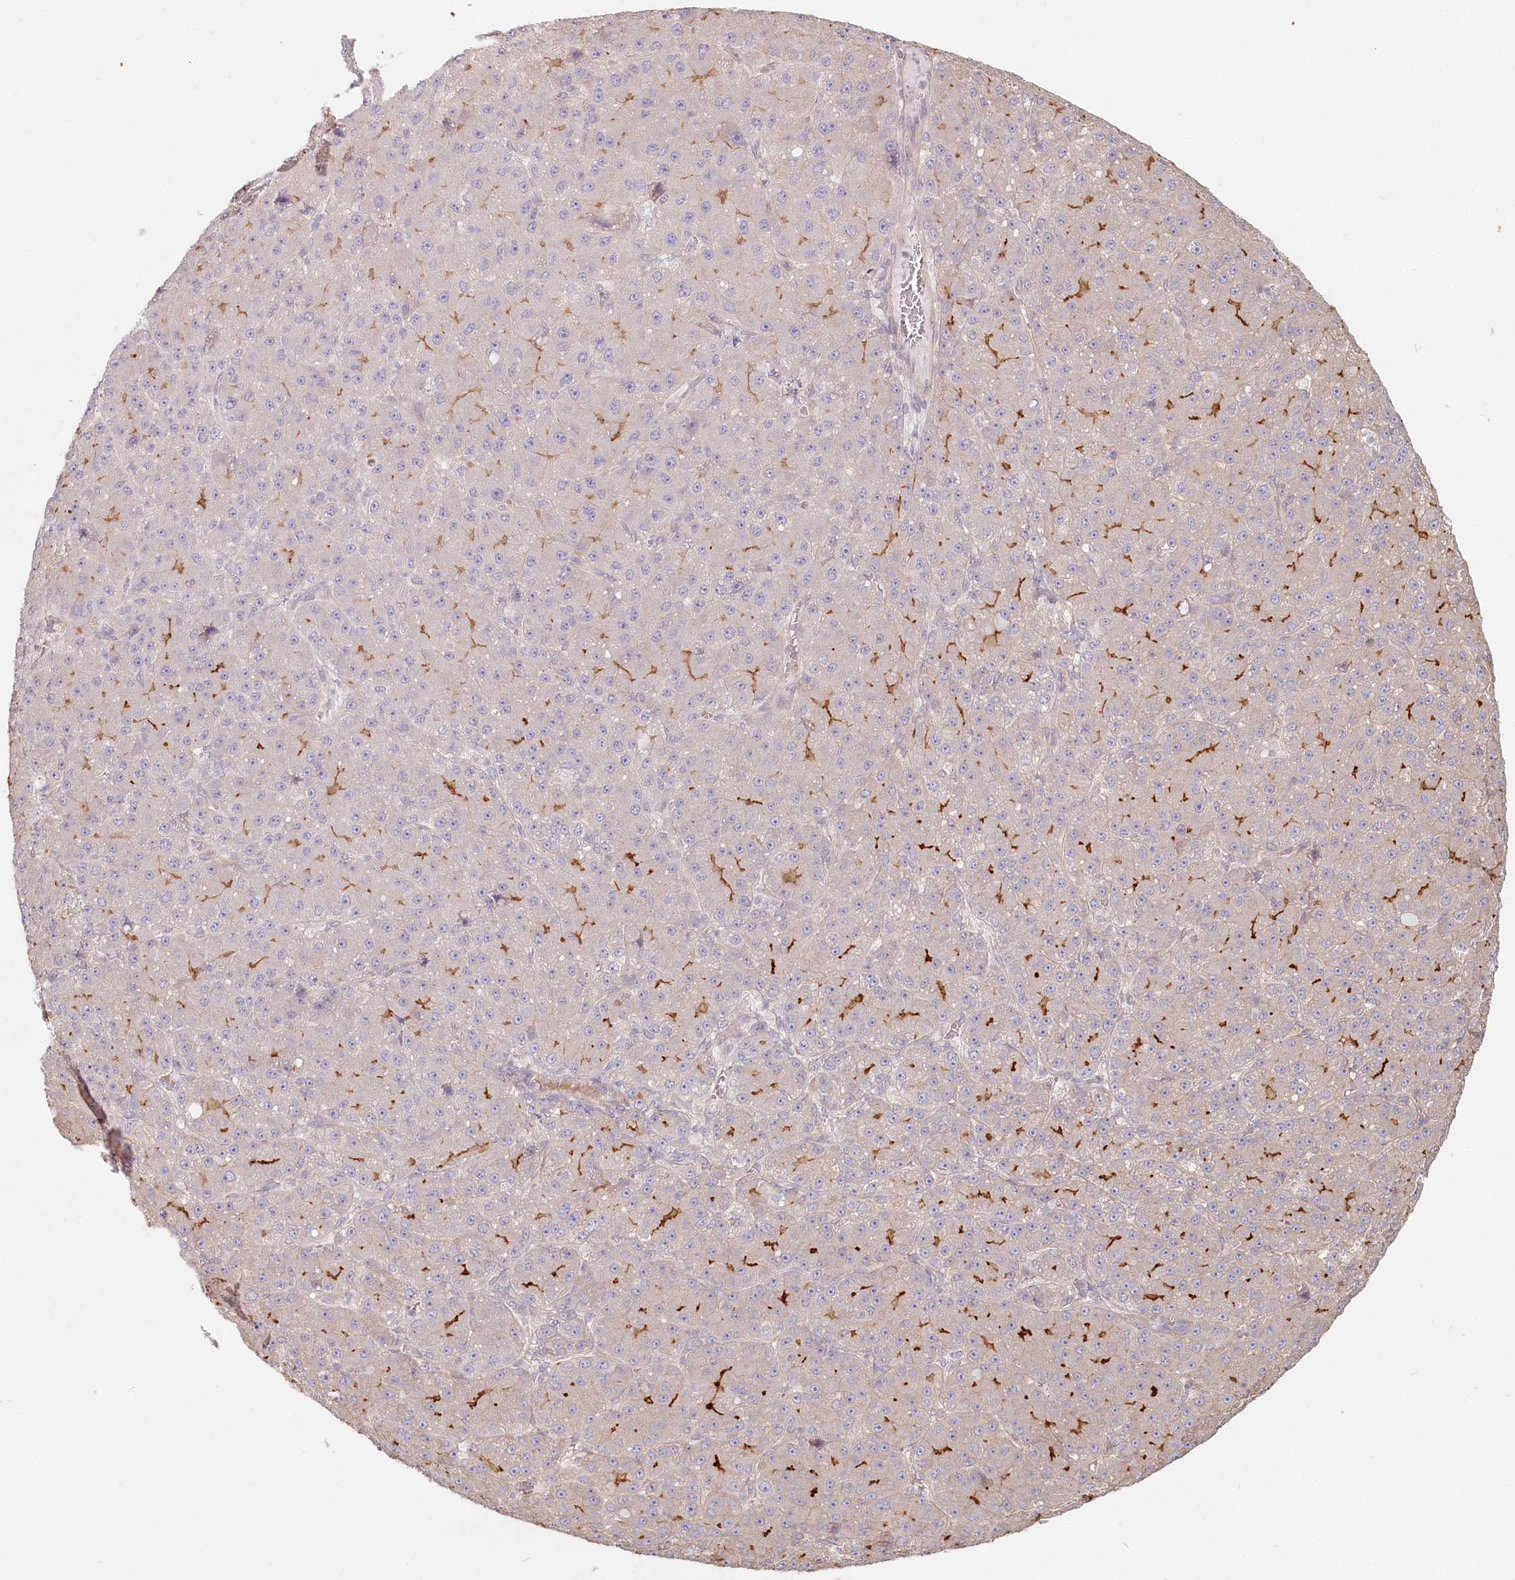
{"staining": {"intensity": "moderate", "quantity": "<25%", "location": "cytoplasmic/membranous"}, "tissue": "liver cancer", "cell_type": "Tumor cells", "image_type": "cancer", "snomed": [{"axis": "morphology", "description": "Carcinoma, Hepatocellular, NOS"}, {"axis": "topography", "description": "Liver"}], "caption": "Immunohistochemical staining of human hepatocellular carcinoma (liver) reveals low levels of moderate cytoplasmic/membranous staining in about <25% of tumor cells.", "gene": "TCHP", "patient": {"sex": "male", "age": 67}}